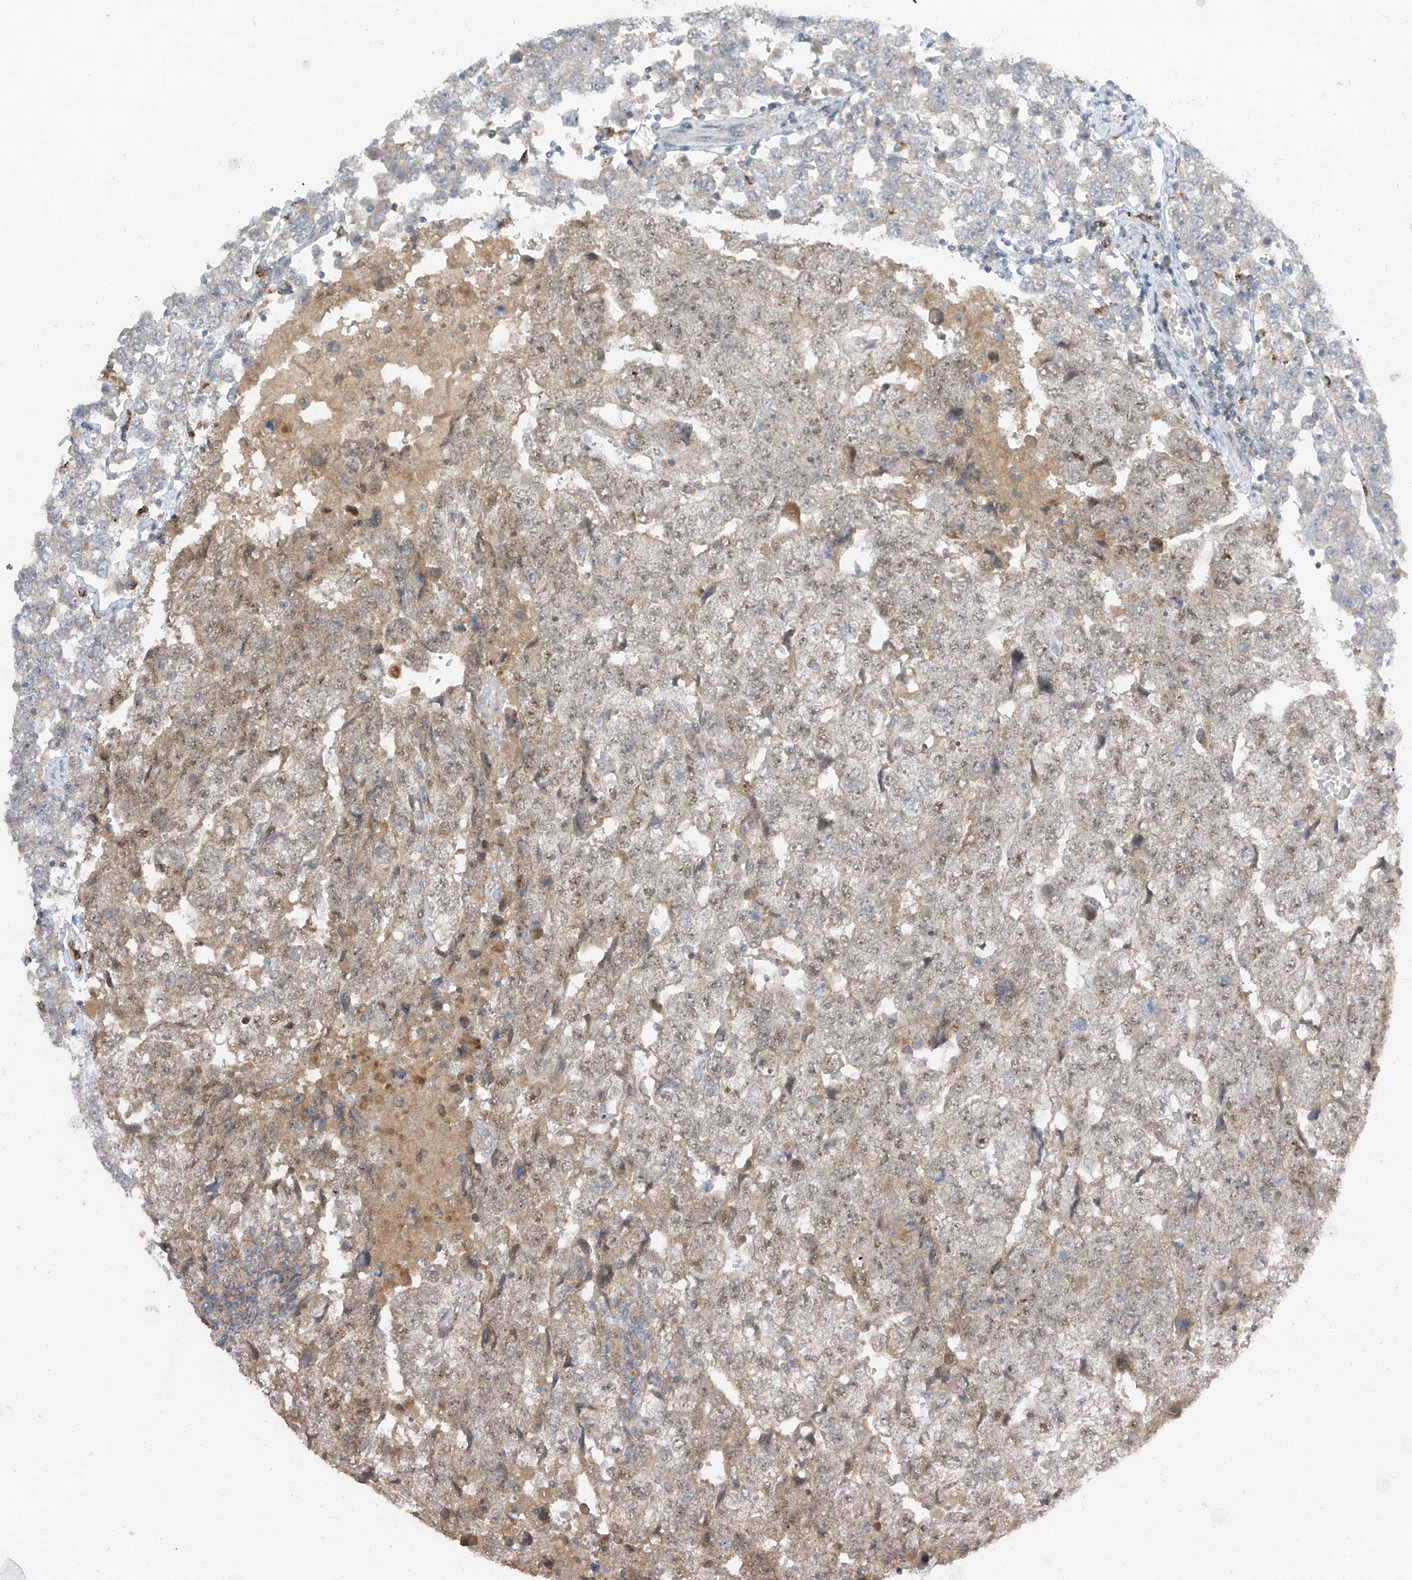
{"staining": {"intensity": "weak", "quantity": "<25%", "location": "cytoplasmic/membranous"}, "tissue": "testis cancer", "cell_type": "Tumor cells", "image_type": "cancer", "snomed": [{"axis": "morphology", "description": "Carcinoma, Embryonal, NOS"}, {"axis": "topography", "description": "Testis"}], "caption": "Embryonal carcinoma (testis) was stained to show a protein in brown. There is no significant staining in tumor cells. (Stains: DAB (3,3'-diaminobenzidine) immunohistochemistry (IHC) with hematoxylin counter stain, Microscopy: brightfield microscopy at high magnification).", "gene": "PARVG", "patient": {"sex": "male", "age": 36}}